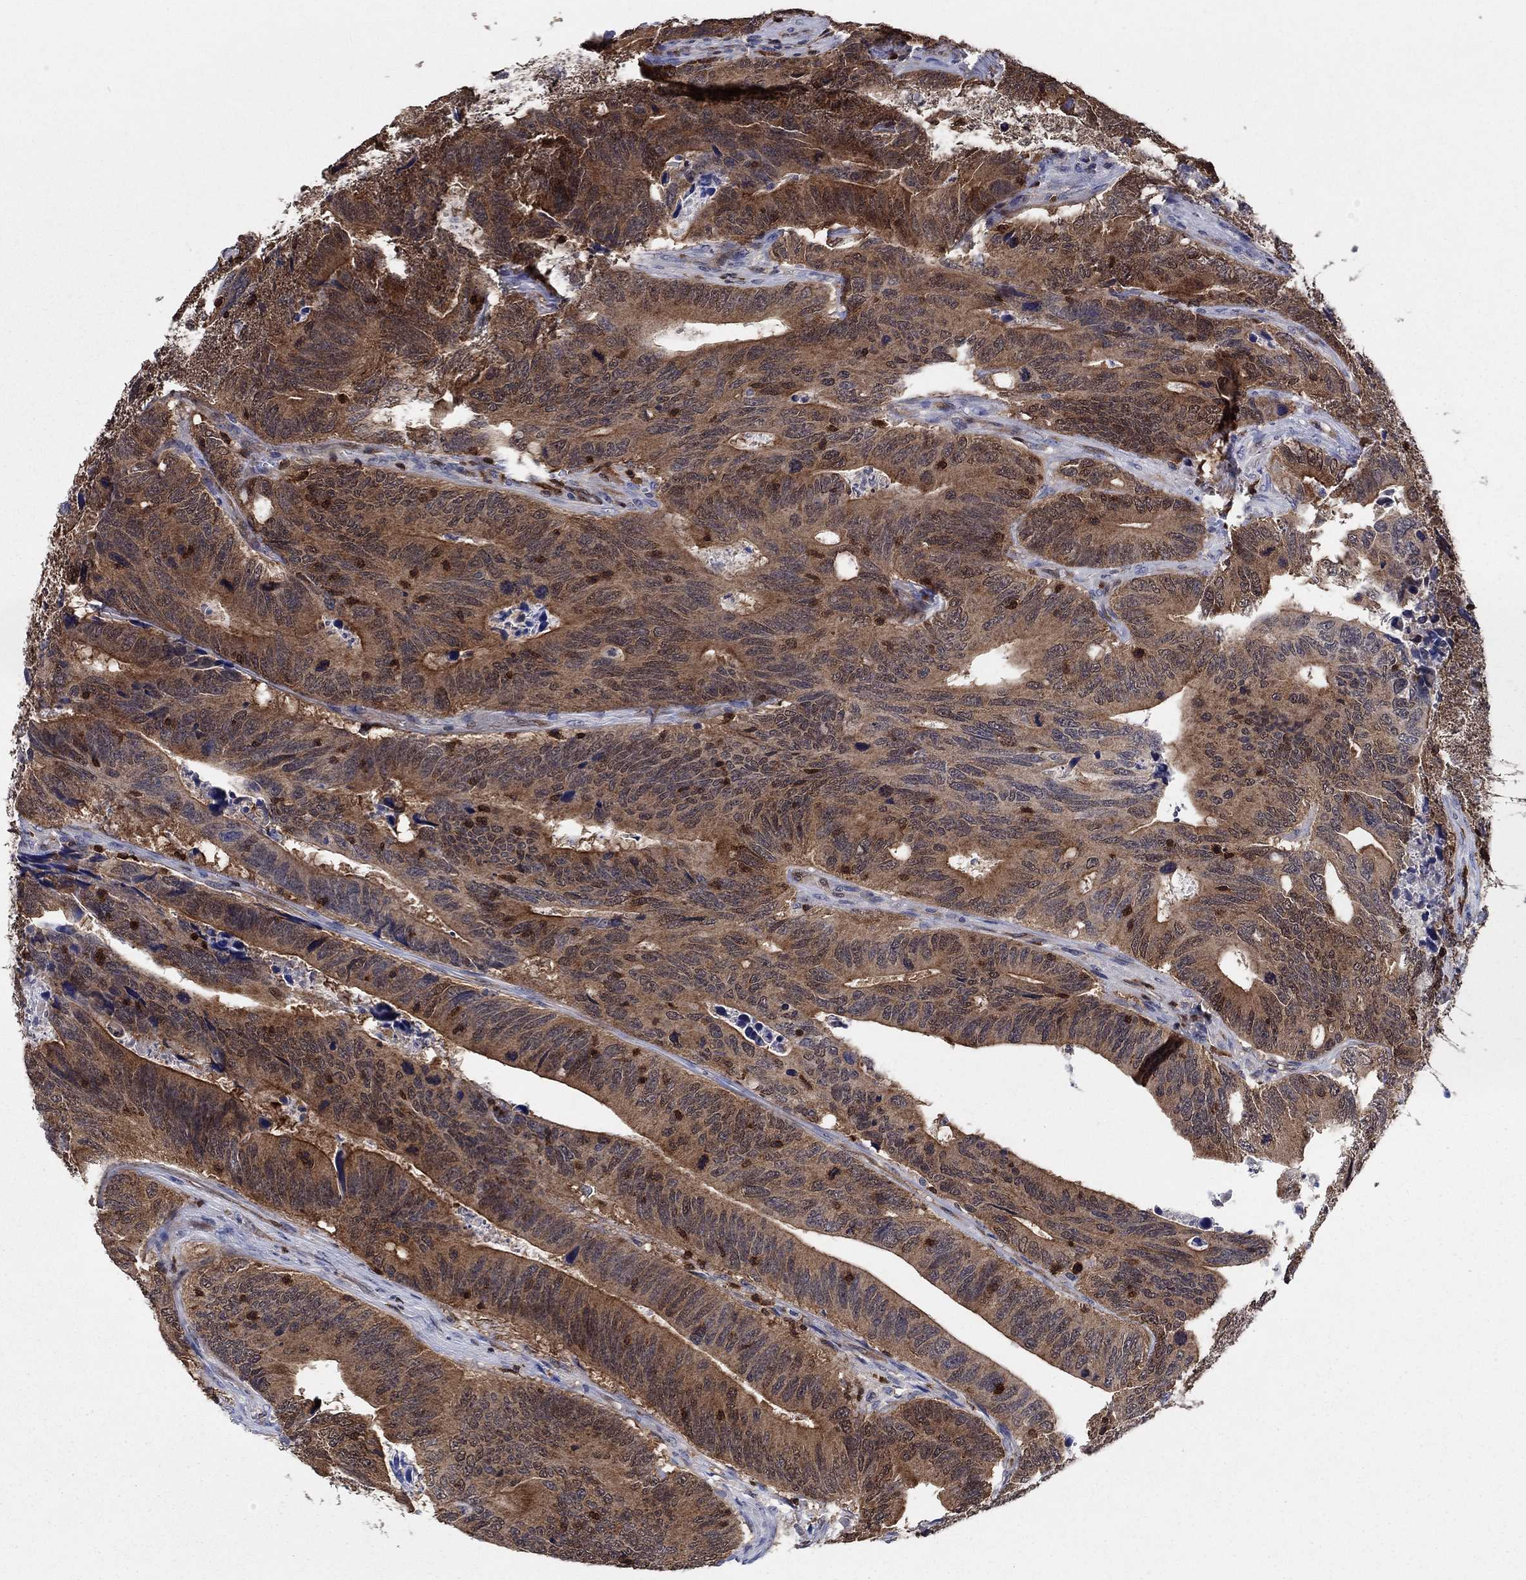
{"staining": {"intensity": "moderate", "quantity": "25%-75%", "location": "cytoplasmic/membranous"}, "tissue": "colorectal cancer", "cell_type": "Tumor cells", "image_type": "cancer", "snomed": [{"axis": "morphology", "description": "Adenocarcinoma, NOS"}, {"axis": "topography", "description": "Colon"}], "caption": "An immunohistochemistry image of neoplastic tissue is shown. Protein staining in brown labels moderate cytoplasmic/membranous positivity in colorectal cancer (adenocarcinoma) within tumor cells. (DAB (3,3'-diaminobenzidine) IHC, brown staining for protein, blue staining for nuclei).", "gene": "AGFG2", "patient": {"sex": "female", "age": 90}}